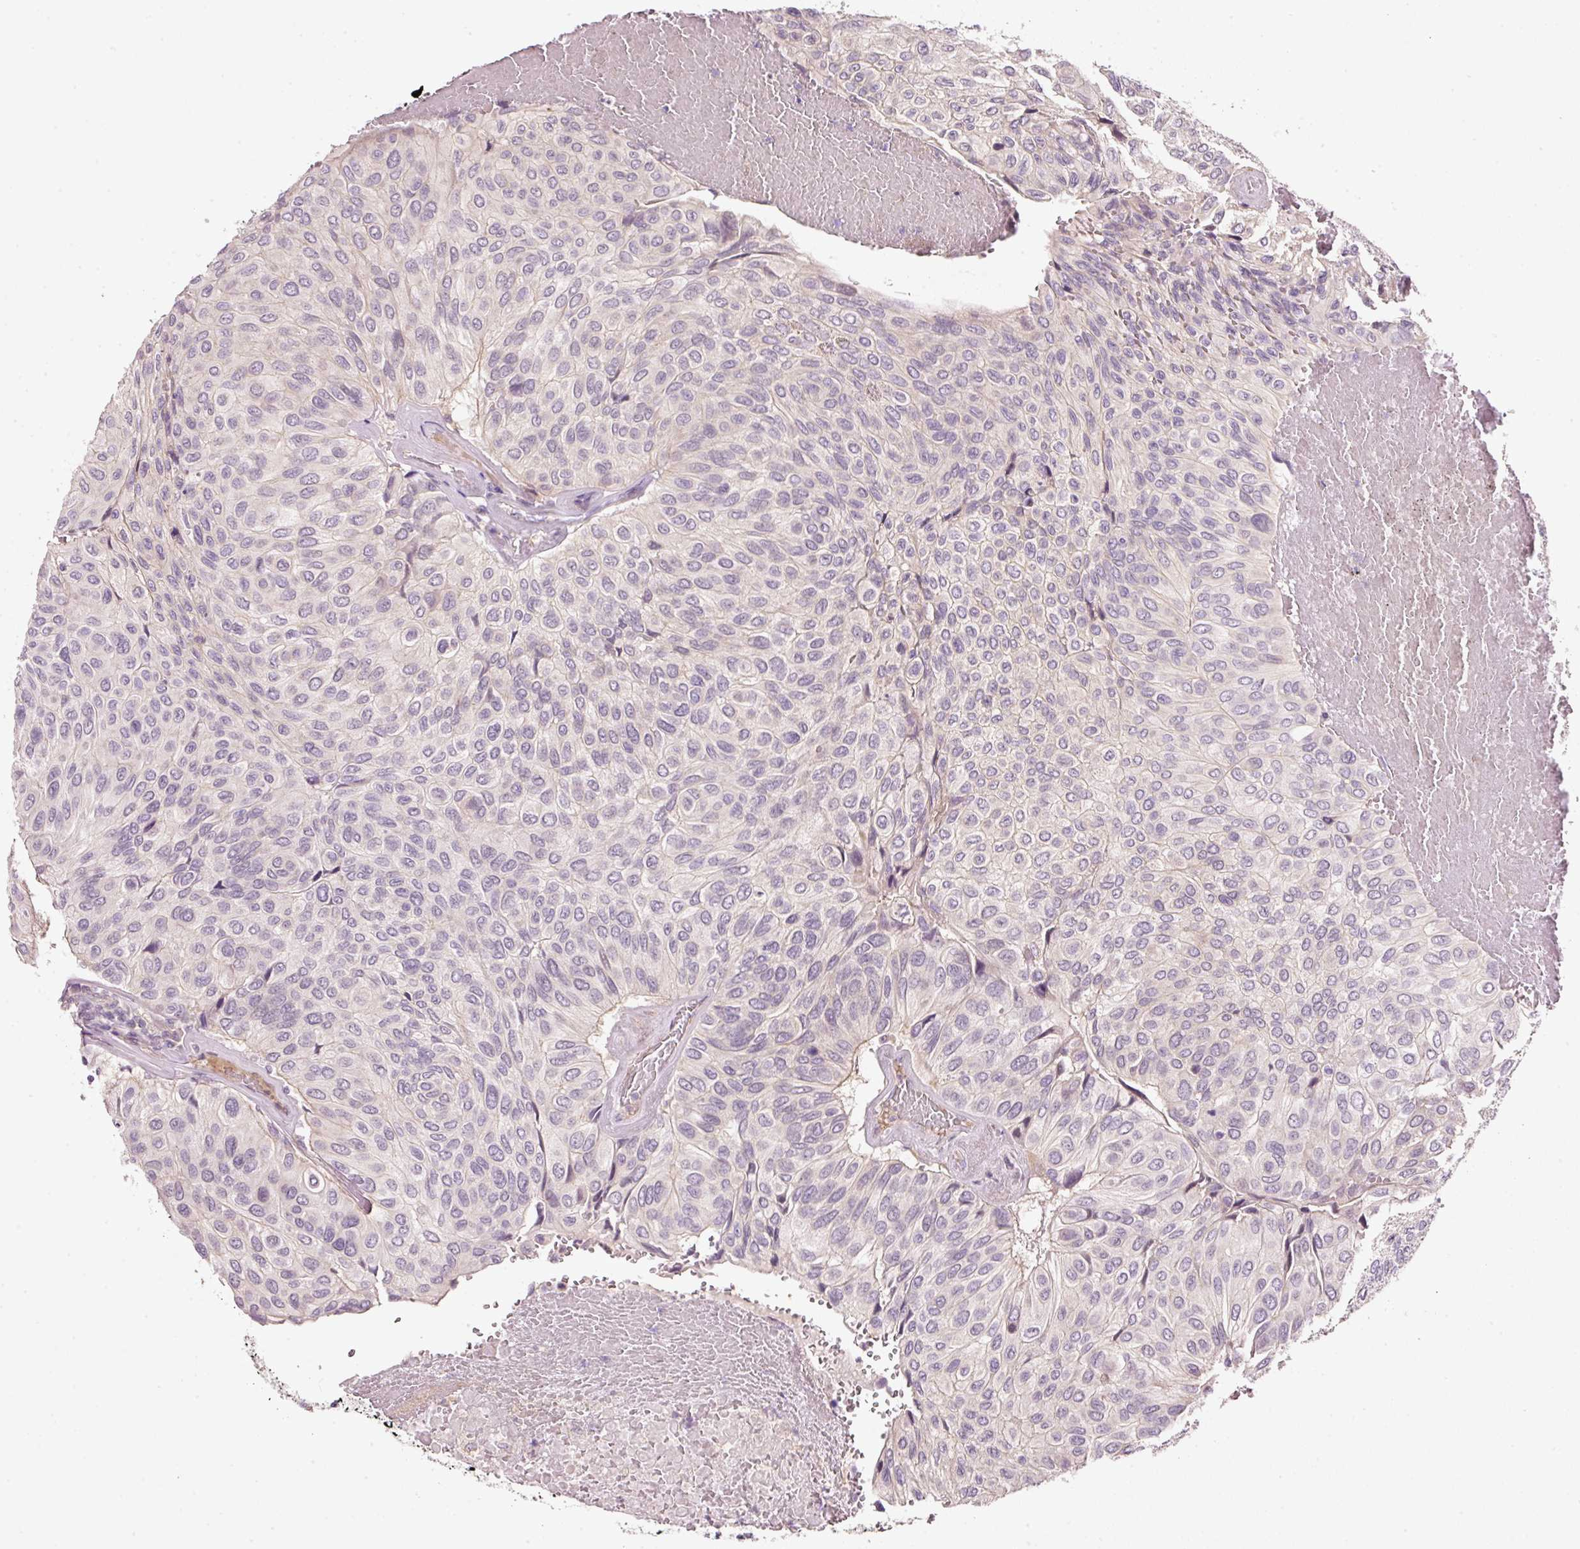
{"staining": {"intensity": "negative", "quantity": "none", "location": "none"}, "tissue": "urothelial cancer", "cell_type": "Tumor cells", "image_type": "cancer", "snomed": [{"axis": "morphology", "description": "Urothelial carcinoma, High grade"}, {"axis": "topography", "description": "Urinary bladder"}], "caption": "IHC image of human urothelial cancer stained for a protein (brown), which displays no positivity in tumor cells. (IHC, brightfield microscopy, high magnification).", "gene": "TIRAP", "patient": {"sex": "male", "age": 66}}